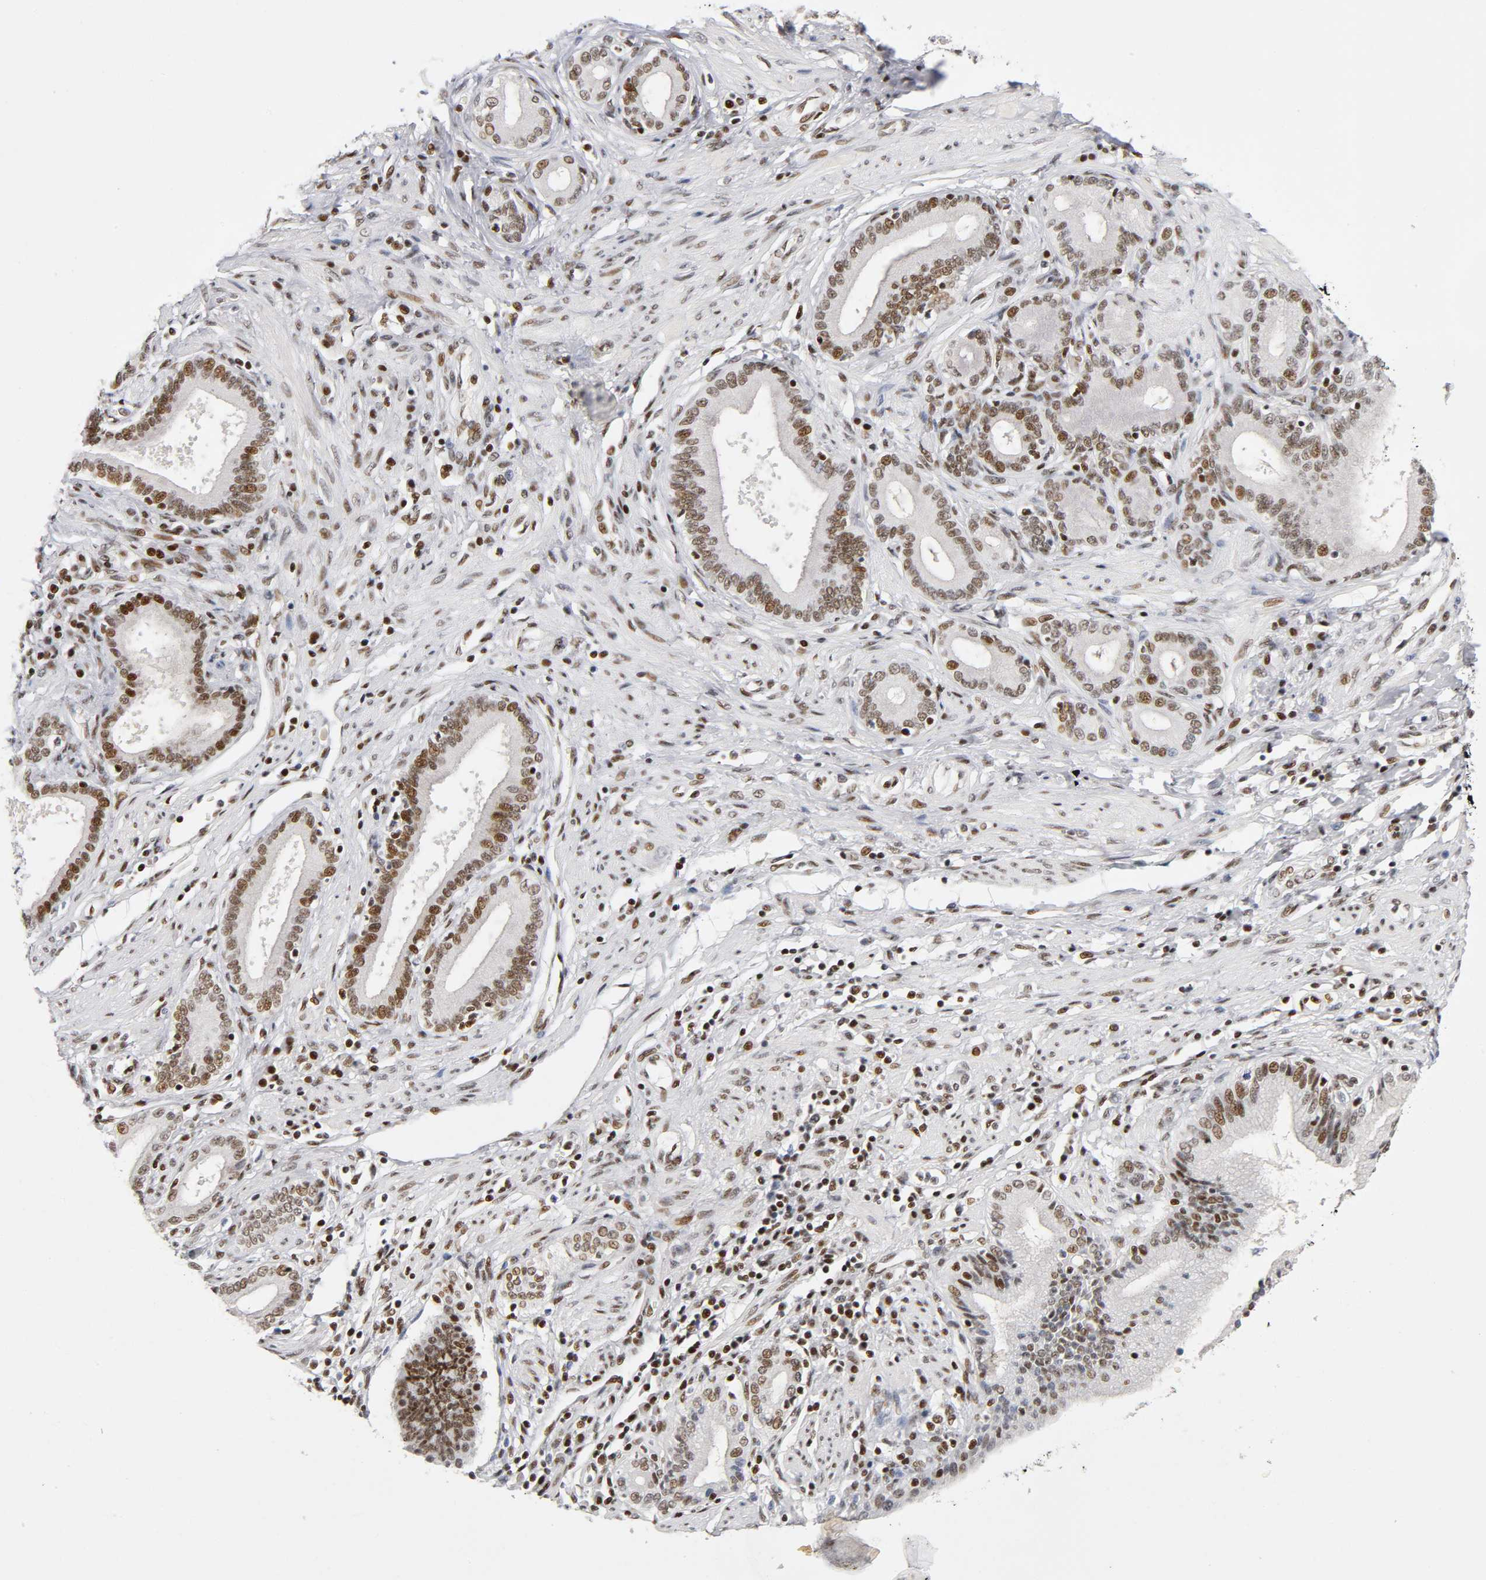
{"staining": {"intensity": "moderate", "quantity": ">75%", "location": "nuclear"}, "tissue": "pancreatic cancer", "cell_type": "Tumor cells", "image_type": "cancer", "snomed": [{"axis": "morphology", "description": "Adenocarcinoma, NOS"}, {"axis": "topography", "description": "Pancreas"}], "caption": "This histopathology image exhibits IHC staining of pancreatic adenocarcinoma, with medium moderate nuclear positivity in about >75% of tumor cells.", "gene": "SP3", "patient": {"sex": "female", "age": 48}}